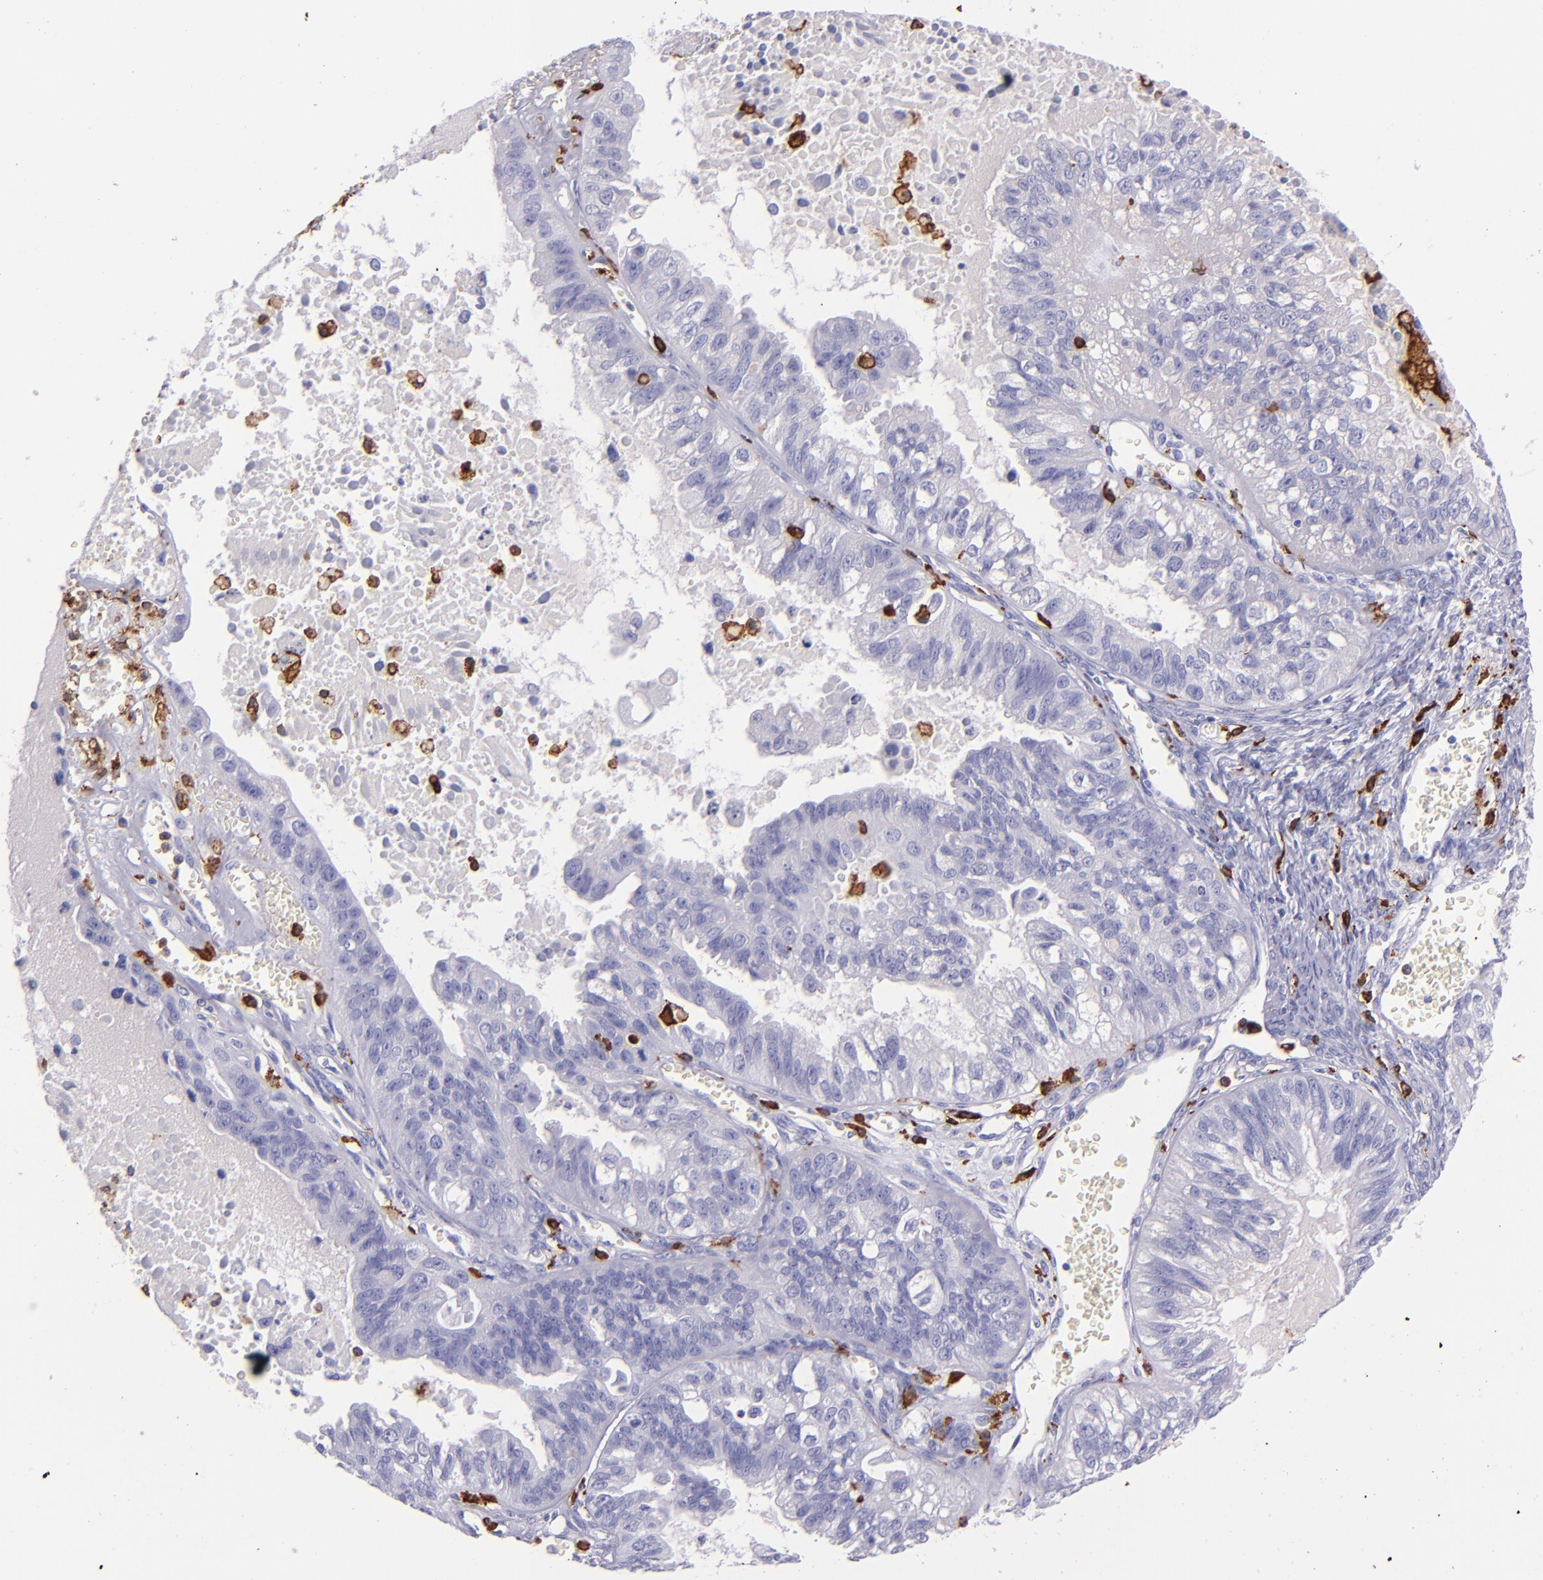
{"staining": {"intensity": "negative", "quantity": "none", "location": "none"}, "tissue": "ovarian cancer", "cell_type": "Tumor cells", "image_type": "cancer", "snomed": [{"axis": "morphology", "description": "Carcinoma, endometroid"}, {"axis": "topography", "description": "Ovary"}], "caption": "This is an immunohistochemistry histopathology image of endometroid carcinoma (ovarian). There is no positivity in tumor cells.", "gene": "CD163", "patient": {"sex": "female", "age": 85}}